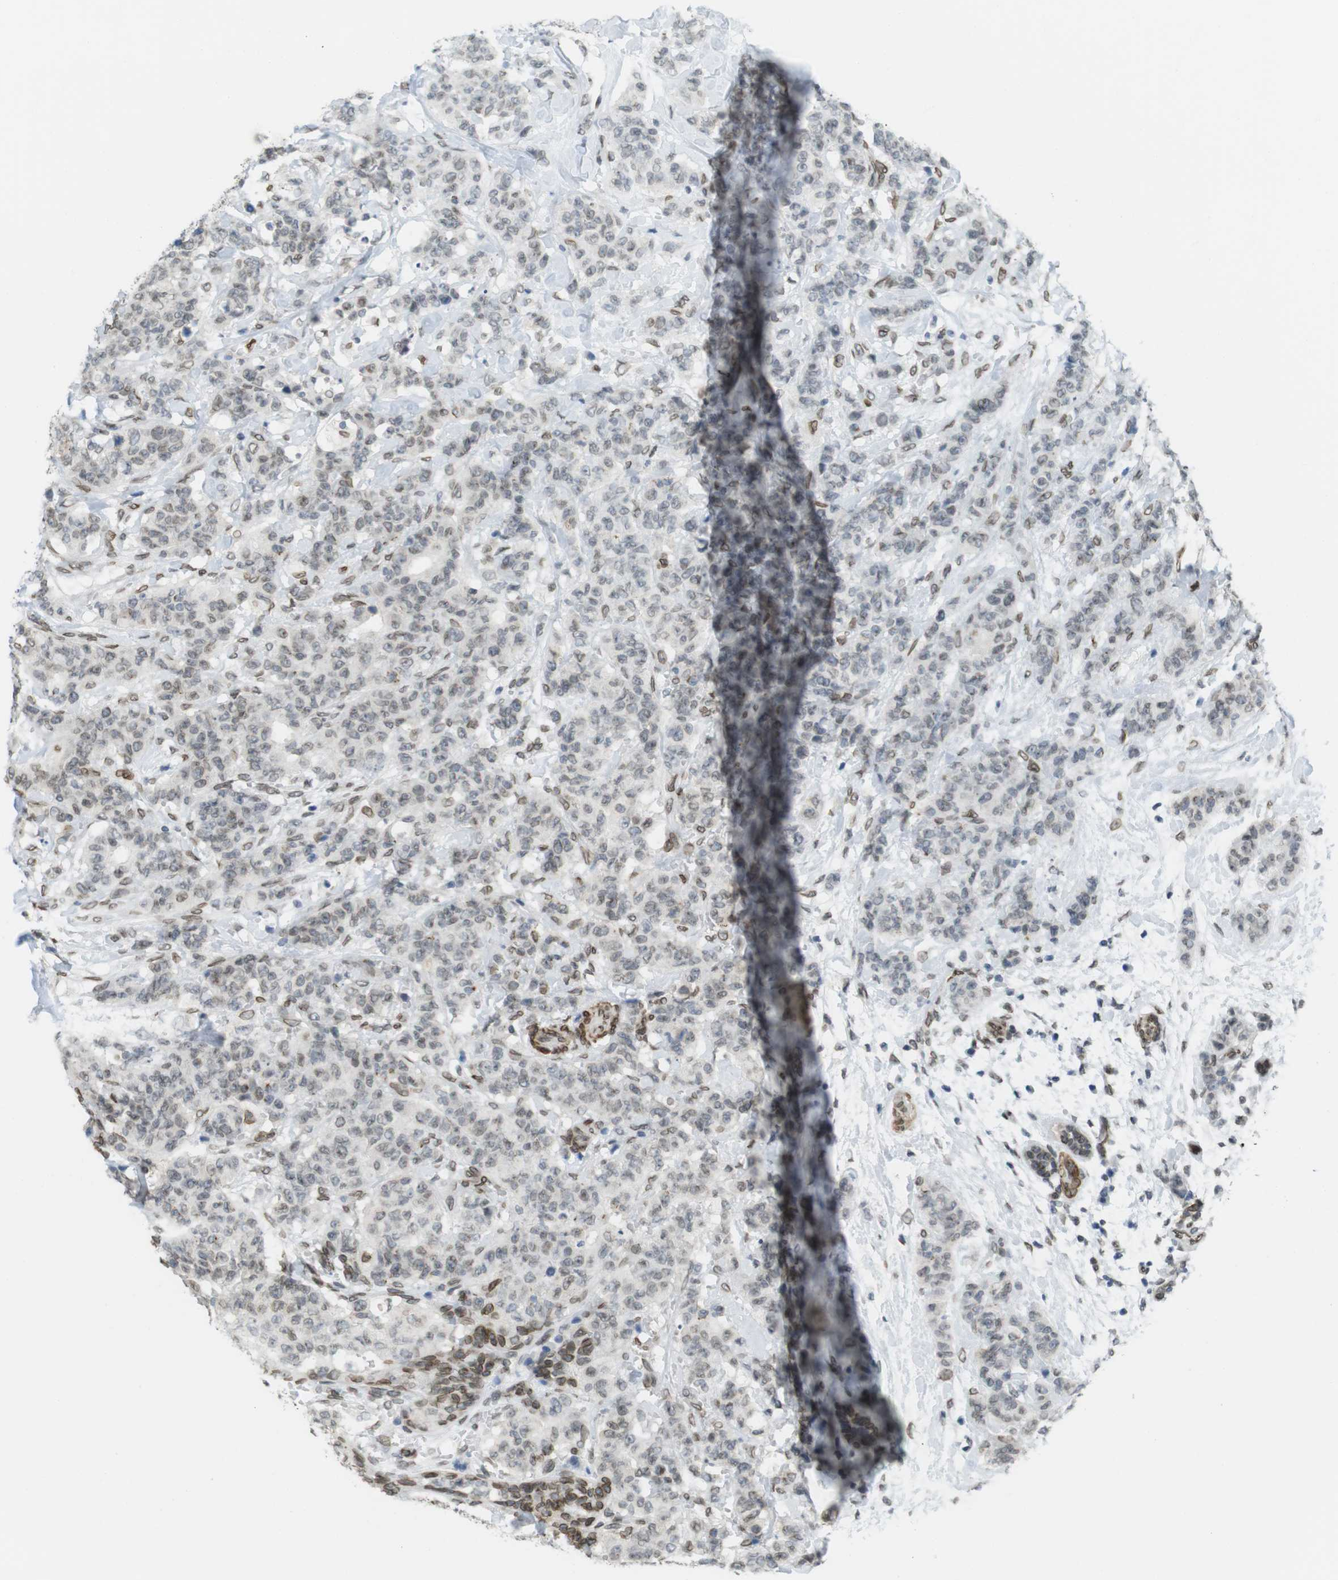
{"staining": {"intensity": "weak", "quantity": "25%-75%", "location": "nuclear"}, "tissue": "breast cancer", "cell_type": "Tumor cells", "image_type": "cancer", "snomed": [{"axis": "morphology", "description": "Normal tissue, NOS"}, {"axis": "morphology", "description": "Duct carcinoma"}, {"axis": "topography", "description": "Breast"}], "caption": "Immunohistochemistry (IHC) (DAB) staining of human breast cancer (intraductal carcinoma) exhibits weak nuclear protein expression in approximately 25%-75% of tumor cells.", "gene": "ARL6IP6", "patient": {"sex": "female", "age": 40}}